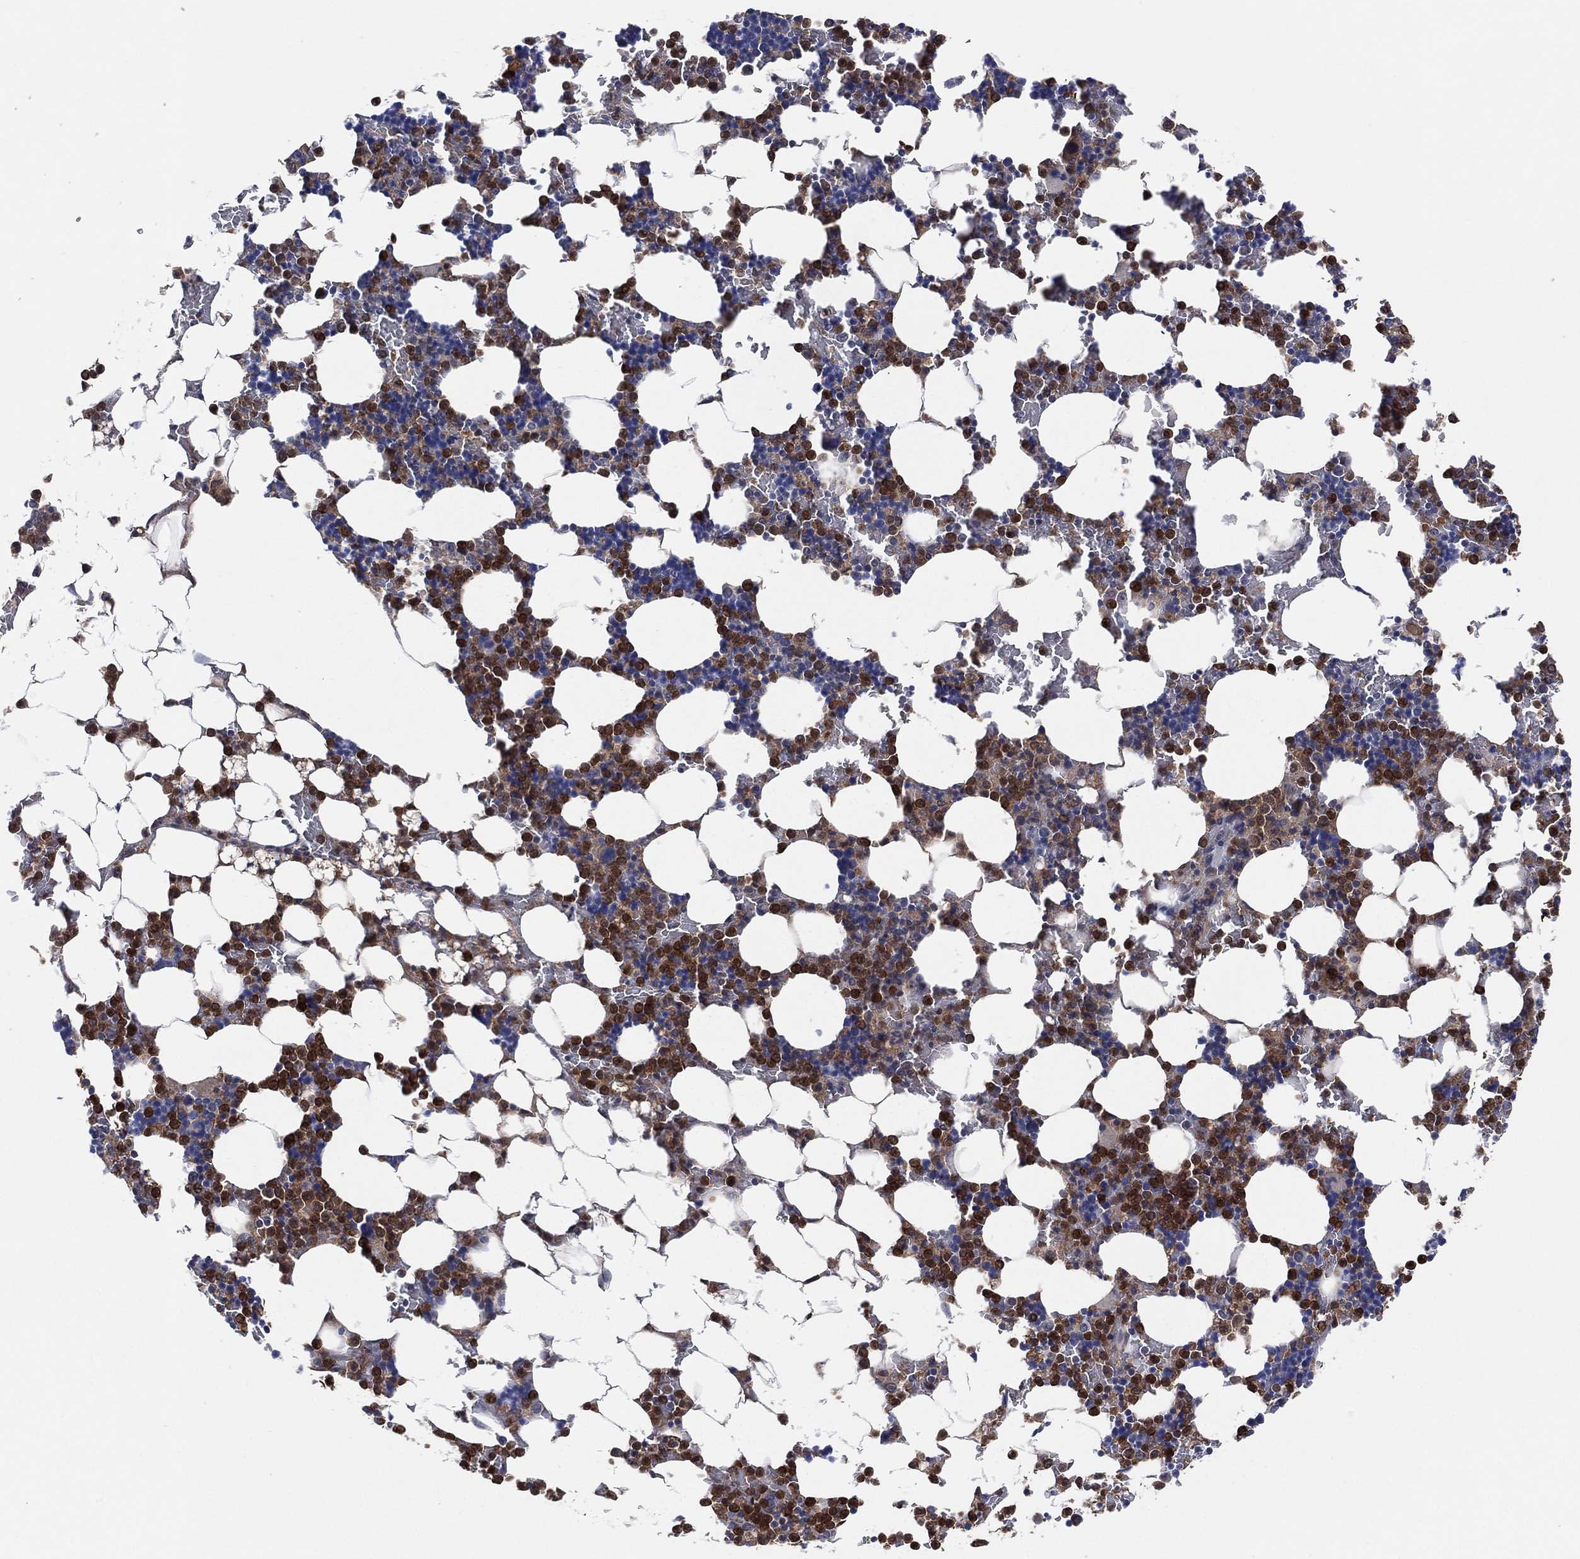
{"staining": {"intensity": "strong", "quantity": "25%-75%", "location": "cytoplasmic/membranous,nuclear"}, "tissue": "bone marrow", "cell_type": "Hematopoietic cells", "image_type": "normal", "snomed": [{"axis": "morphology", "description": "Normal tissue, NOS"}, {"axis": "topography", "description": "Bone marrow"}], "caption": "Immunohistochemistry (IHC) image of unremarkable bone marrow: human bone marrow stained using IHC displays high levels of strong protein expression localized specifically in the cytoplasmic/membranous,nuclear of hematopoietic cells, appearing as a cytoplasmic/membranous,nuclear brown color.", "gene": "FES", "patient": {"sex": "male", "age": 51}}